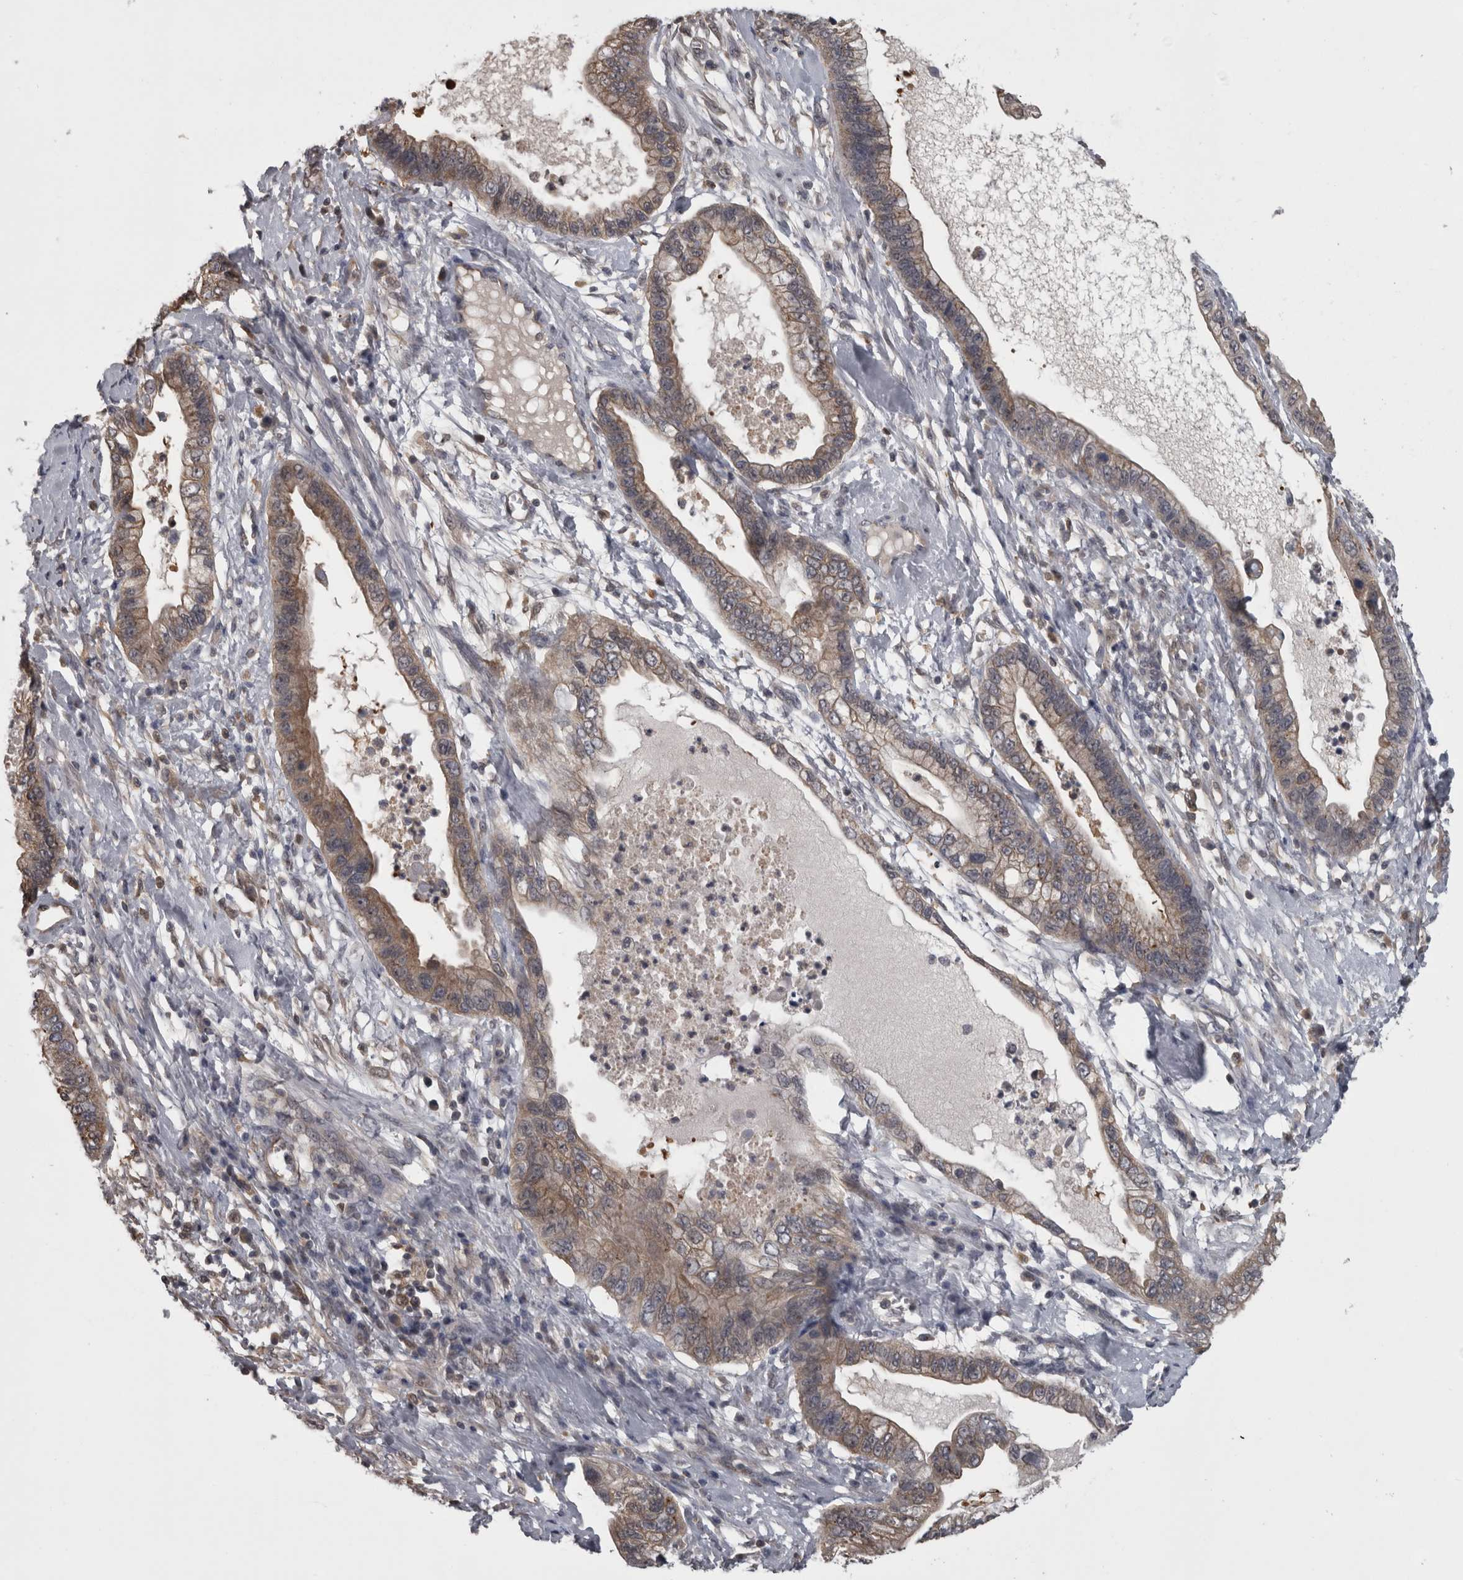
{"staining": {"intensity": "weak", "quantity": ">75%", "location": "cytoplasmic/membranous"}, "tissue": "cervical cancer", "cell_type": "Tumor cells", "image_type": "cancer", "snomed": [{"axis": "morphology", "description": "Adenocarcinoma, NOS"}, {"axis": "topography", "description": "Cervix"}], "caption": "The micrograph reveals immunohistochemical staining of cervical adenocarcinoma. There is weak cytoplasmic/membranous positivity is seen in approximately >75% of tumor cells. (DAB (3,3'-diaminobenzidine) IHC, brown staining for protein, blue staining for nuclei).", "gene": "APRT", "patient": {"sex": "female", "age": 44}}